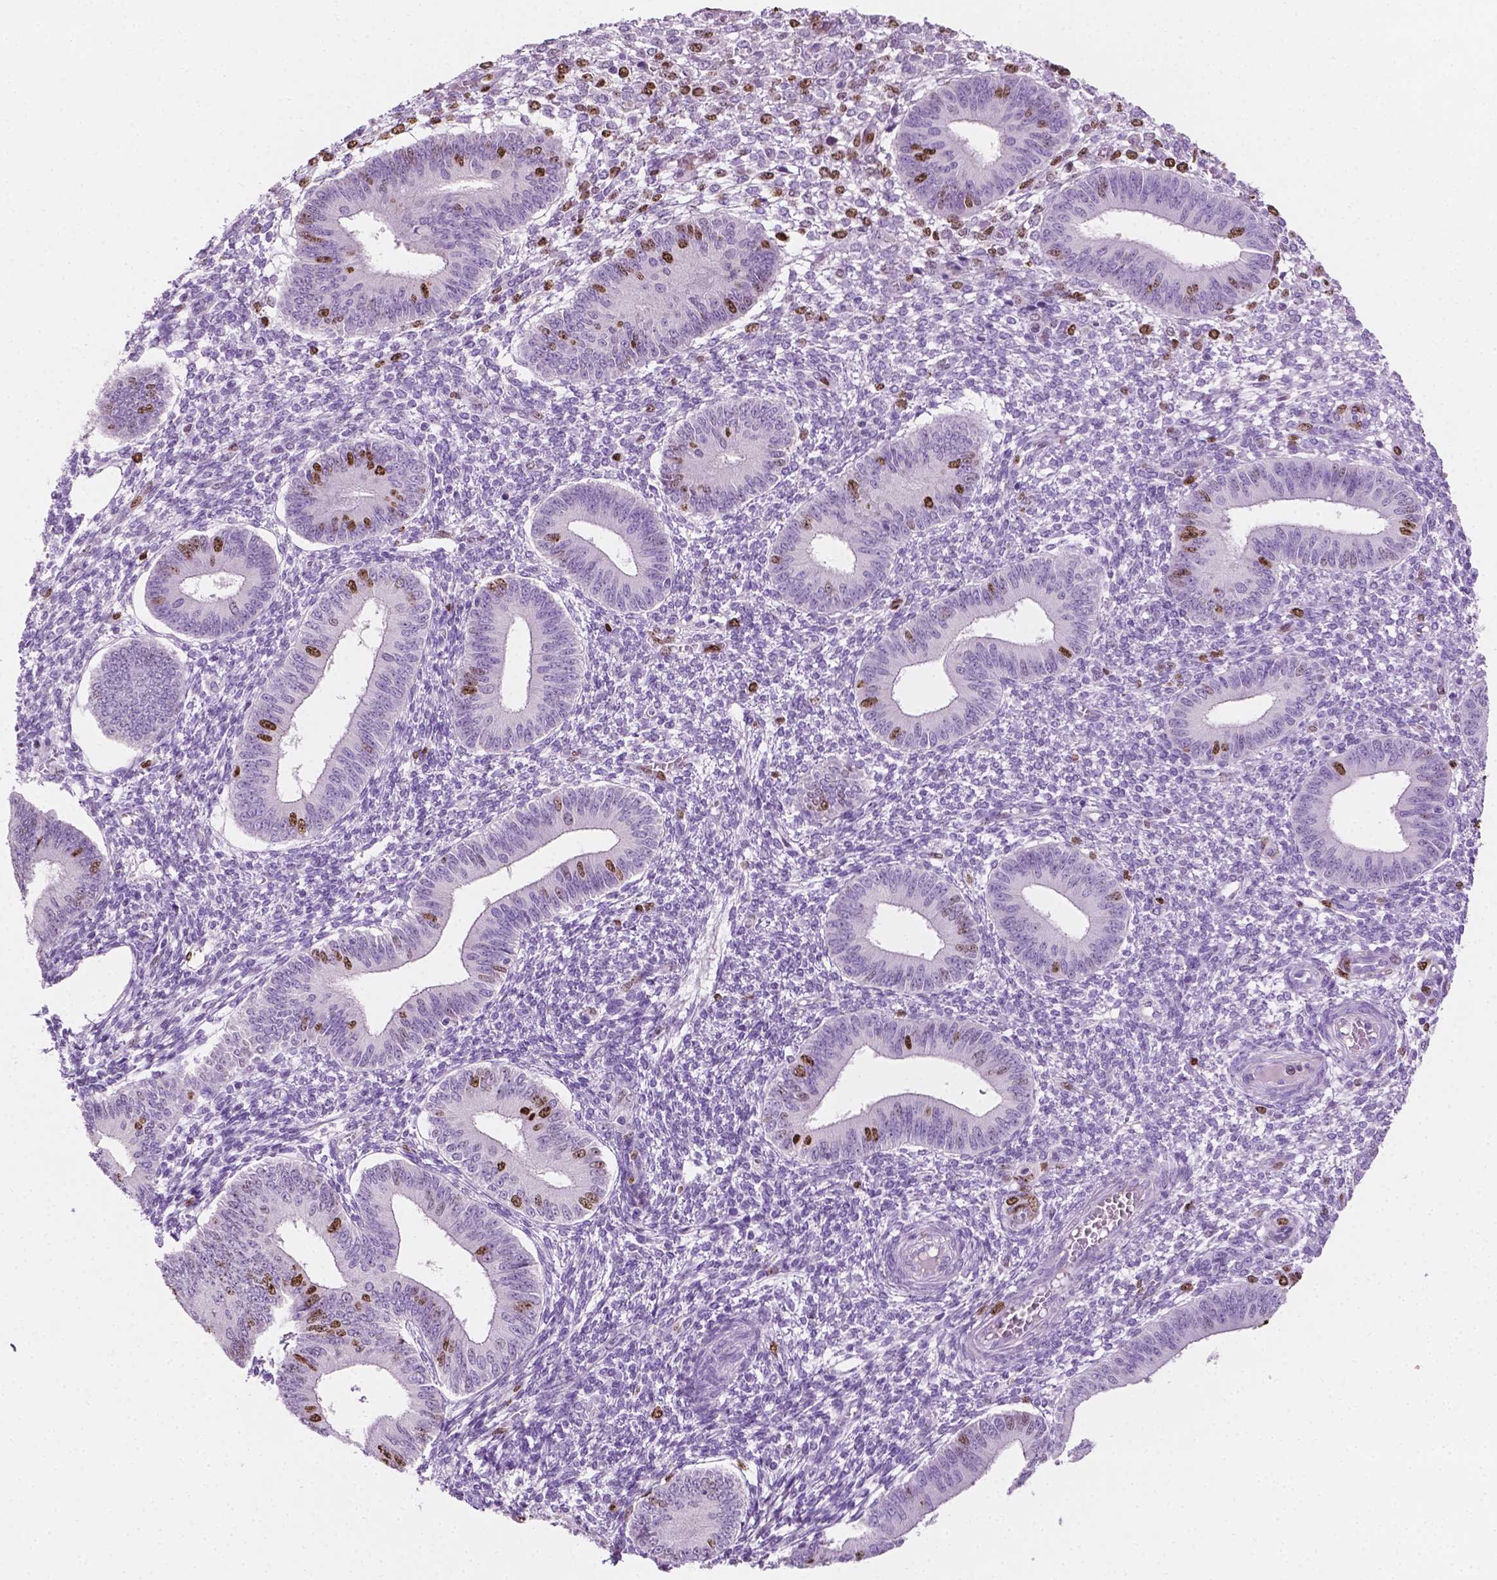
{"staining": {"intensity": "moderate", "quantity": "<25%", "location": "nuclear"}, "tissue": "endometrium", "cell_type": "Cells in endometrial stroma", "image_type": "normal", "snomed": [{"axis": "morphology", "description": "Normal tissue, NOS"}, {"axis": "topography", "description": "Endometrium"}], "caption": "Moderate nuclear expression for a protein is appreciated in approximately <25% of cells in endometrial stroma of benign endometrium using immunohistochemistry (IHC).", "gene": "SIAH2", "patient": {"sex": "female", "age": 42}}